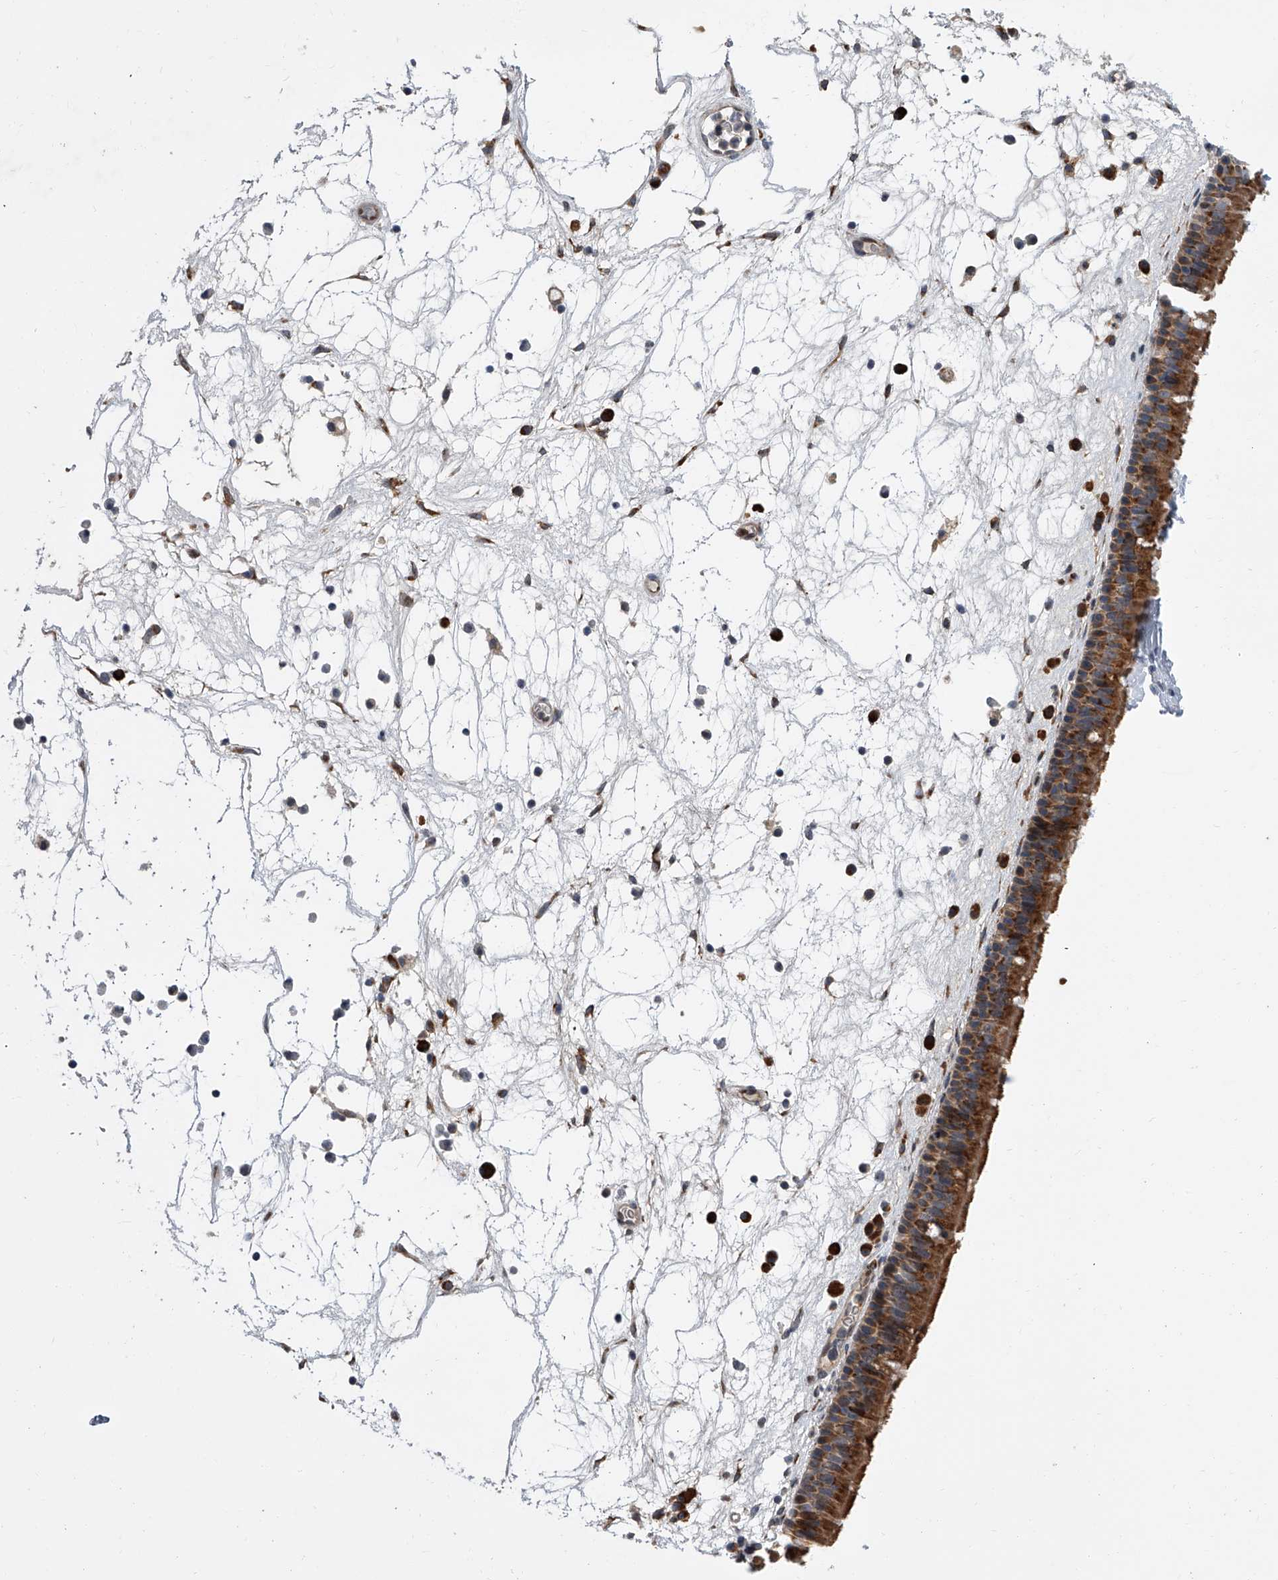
{"staining": {"intensity": "strong", "quantity": ">75%", "location": "cytoplasmic/membranous"}, "tissue": "nasopharynx", "cell_type": "Respiratory epithelial cells", "image_type": "normal", "snomed": [{"axis": "morphology", "description": "Normal tissue, NOS"}, {"axis": "morphology", "description": "Inflammation, NOS"}, {"axis": "morphology", "description": "Malignant melanoma, Metastatic site"}, {"axis": "topography", "description": "Nasopharynx"}], "caption": "Normal nasopharynx shows strong cytoplasmic/membranous positivity in about >75% of respiratory epithelial cells, visualized by immunohistochemistry. (Brightfield microscopy of DAB IHC at high magnification).", "gene": "DLGAP2", "patient": {"sex": "male", "age": 70}}